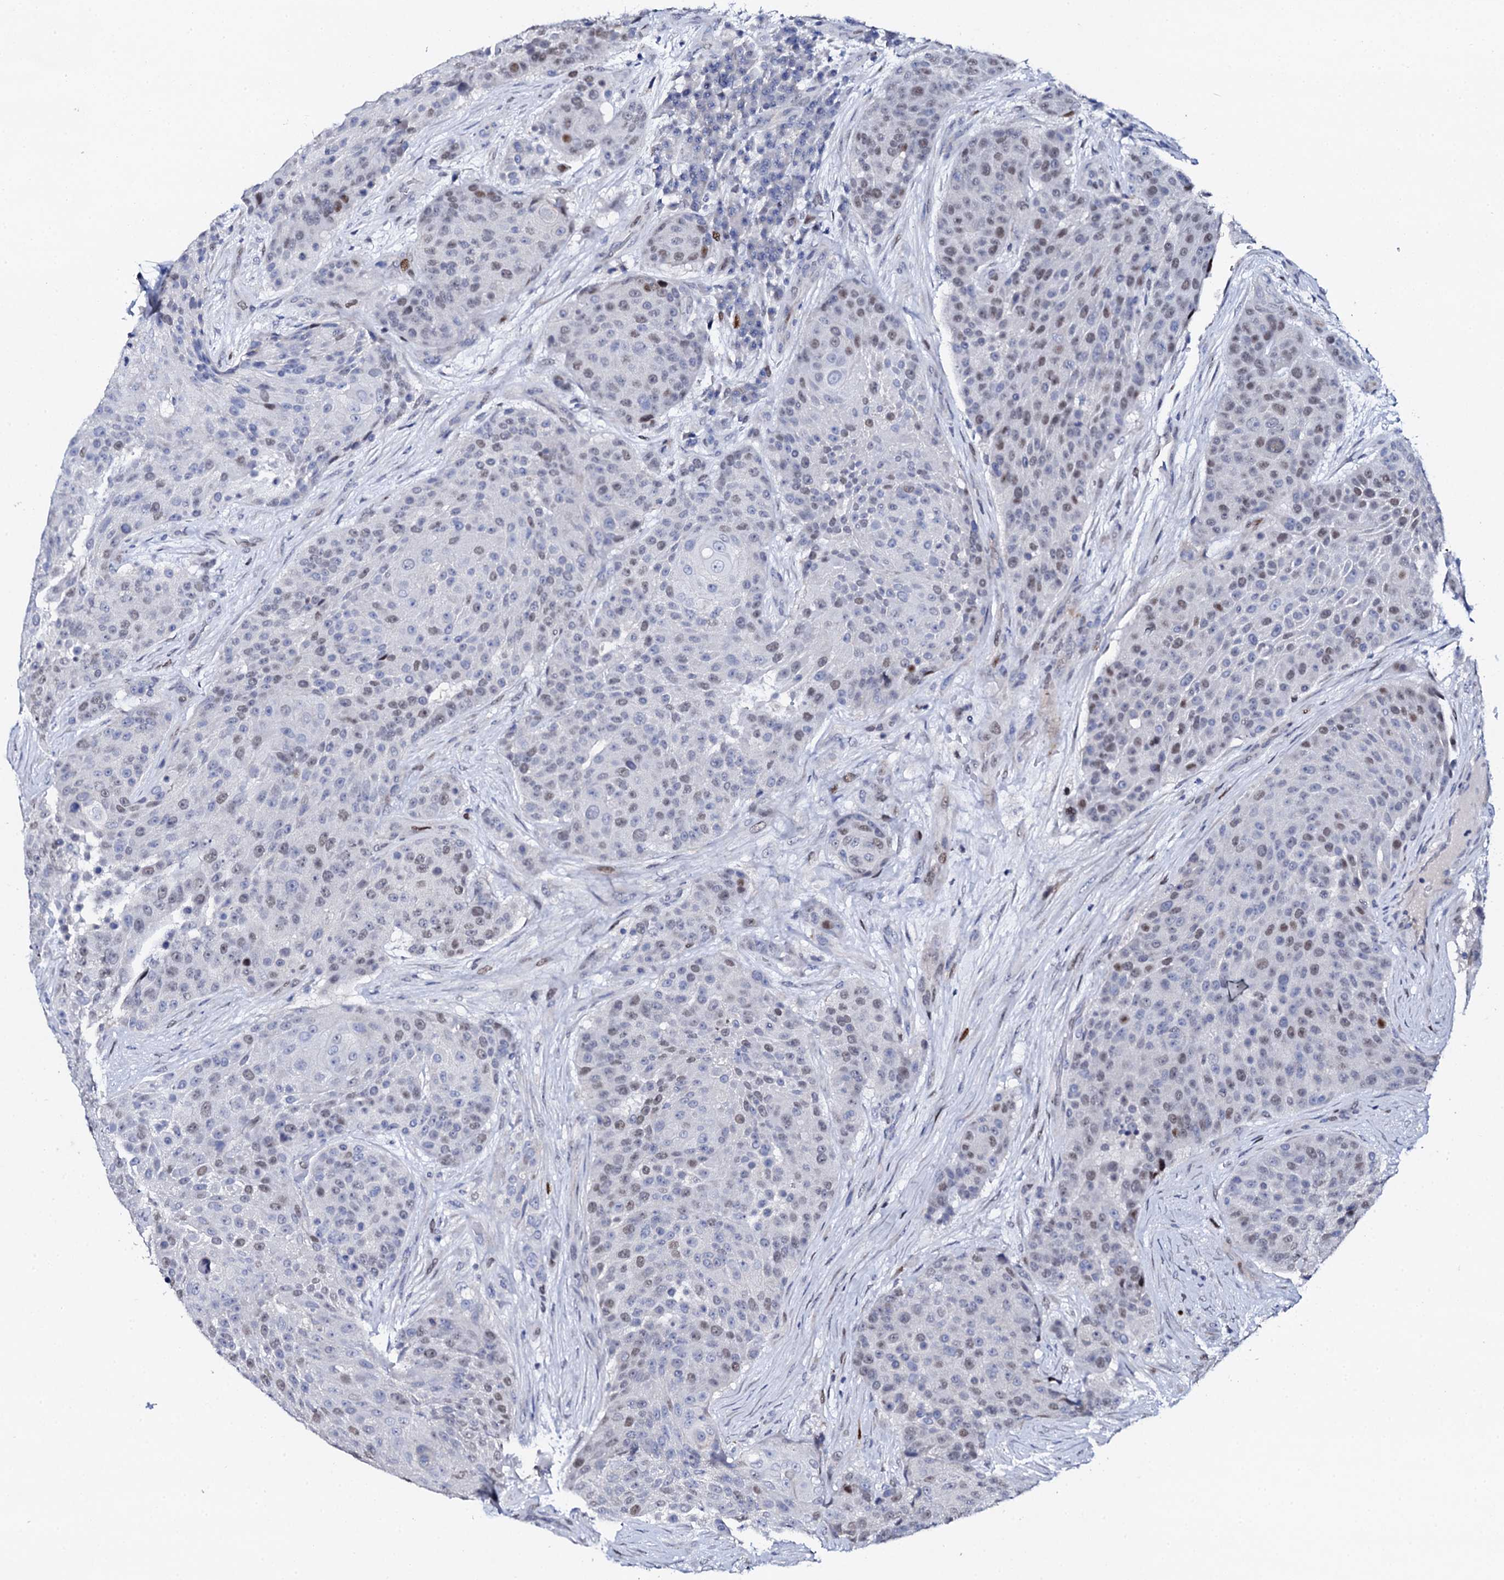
{"staining": {"intensity": "weak", "quantity": "25%-75%", "location": "nuclear"}, "tissue": "urothelial cancer", "cell_type": "Tumor cells", "image_type": "cancer", "snomed": [{"axis": "morphology", "description": "Urothelial carcinoma, High grade"}, {"axis": "topography", "description": "Urinary bladder"}], "caption": "DAB (3,3'-diaminobenzidine) immunohistochemical staining of human urothelial cancer reveals weak nuclear protein expression in approximately 25%-75% of tumor cells.", "gene": "NUDT13", "patient": {"sex": "female", "age": 63}}